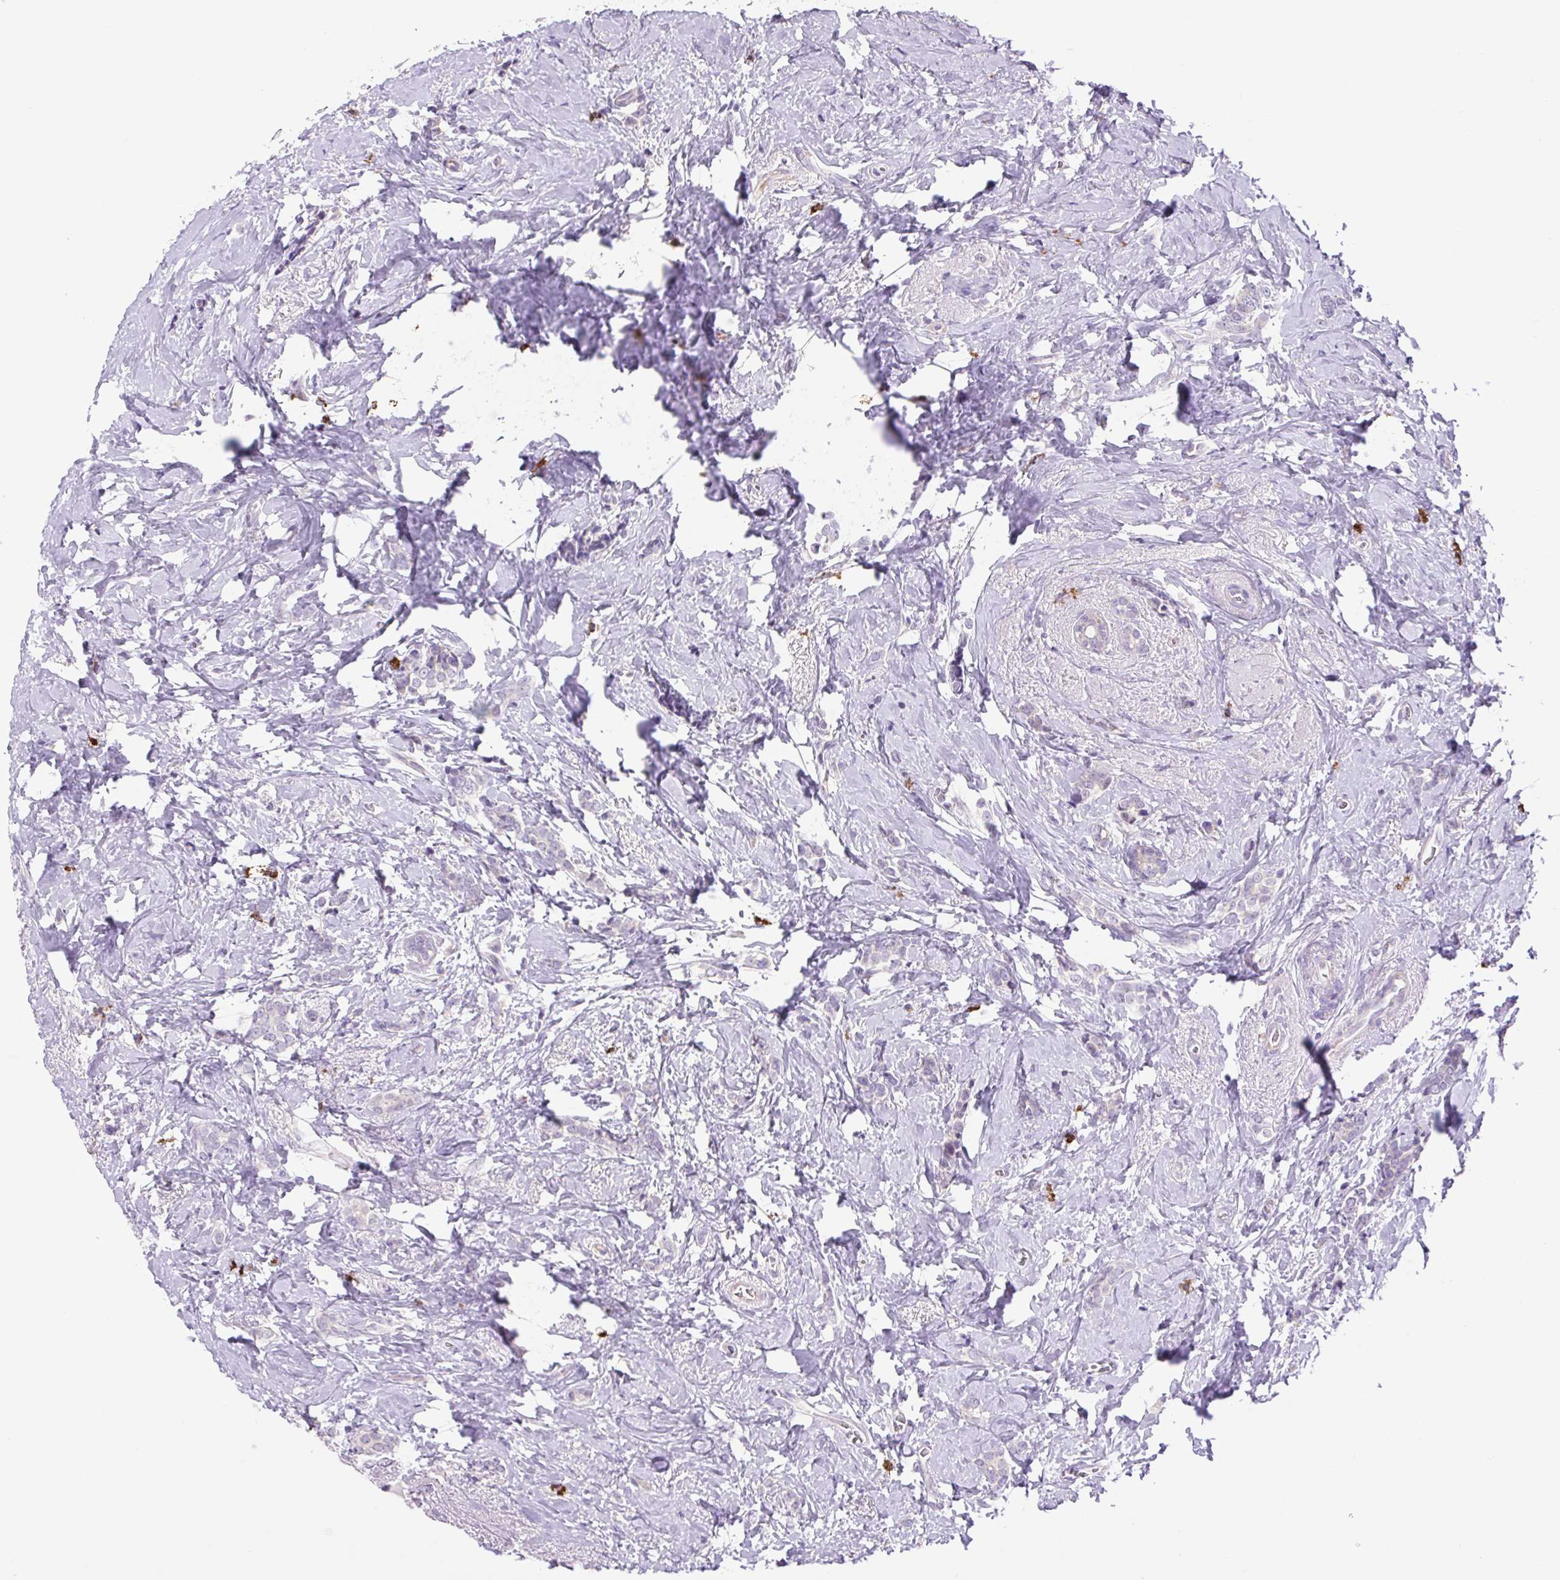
{"staining": {"intensity": "negative", "quantity": "none", "location": "none"}, "tissue": "breast cancer", "cell_type": "Tumor cells", "image_type": "cancer", "snomed": [{"axis": "morphology", "description": "Normal tissue, NOS"}, {"axis": "morphology", "description": "Duct carcinoma"}, {"axis": "topography", "description": "Breast"}], "caption": "IHC photomicrograph of human breast cancer (invasive ductal carcinoma) stained for a protein (brown), which reveals no positivity in tumor cells. (DAB (3,3'-diaminobenzidine) immunohistochemistry visualized using brightfield microscopy, high magnification).", "gene": "FAM177B", "patient": {"sex": "female", "age": 77}}